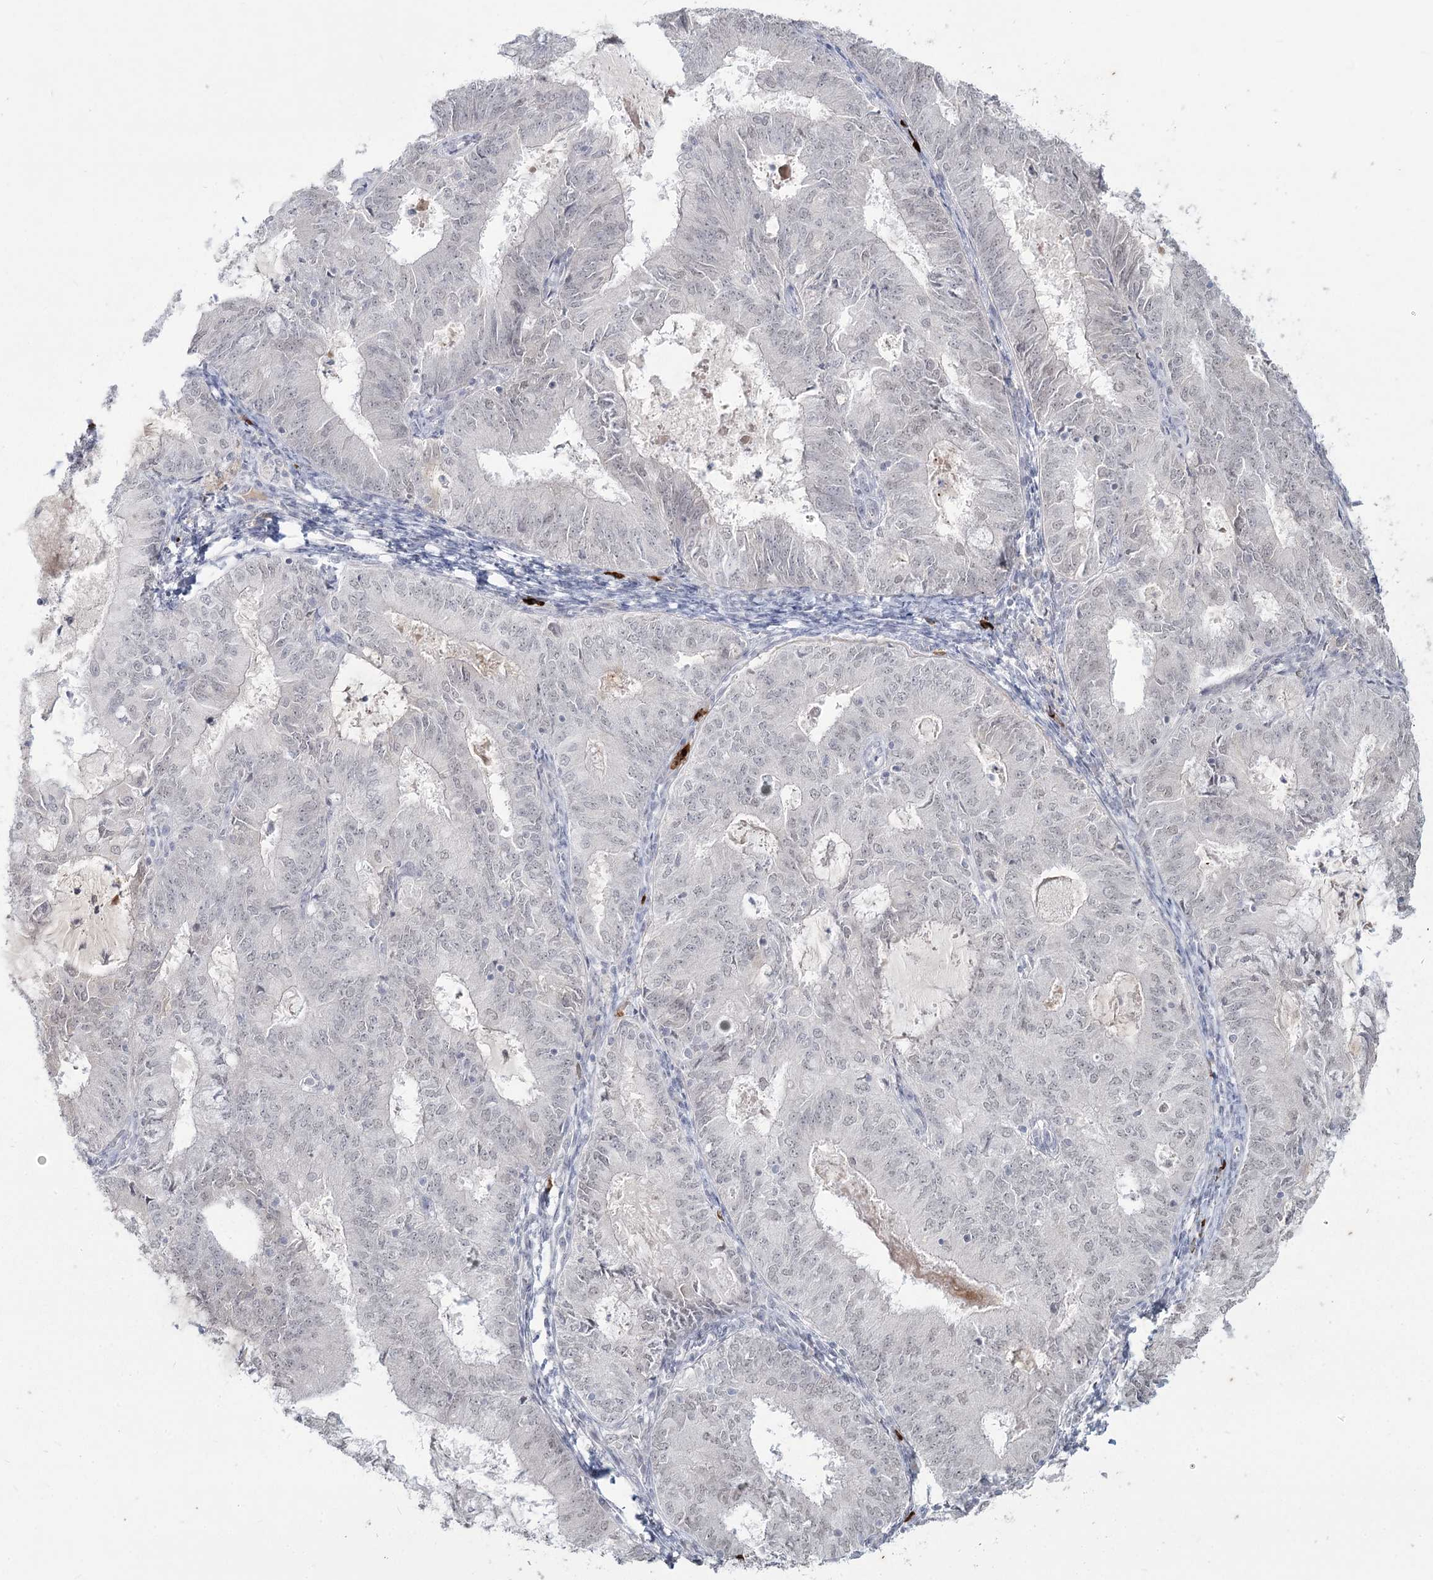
{"staining": {"intensity": "negative", "quantity": "none", "location": "none"}, "tissue": "endometrial cancer", "cell_type": "Tumor cells", "image_type": "cancer", "snomed": [{"axis": "morphology", "description": "Adenocarcinoma, NOS"}, {"axis": "topography", "description": "Endometrium"}], "caption": "This histopathology image is of endometrial adenocarcinoma stained with immunohistochemistry to label a protein in brown with the nuclei are counter-stained blue. There is no staining in tumor cells.", "gene": "LY6G5C", "patient": {"sex": "female", "age": 57}}